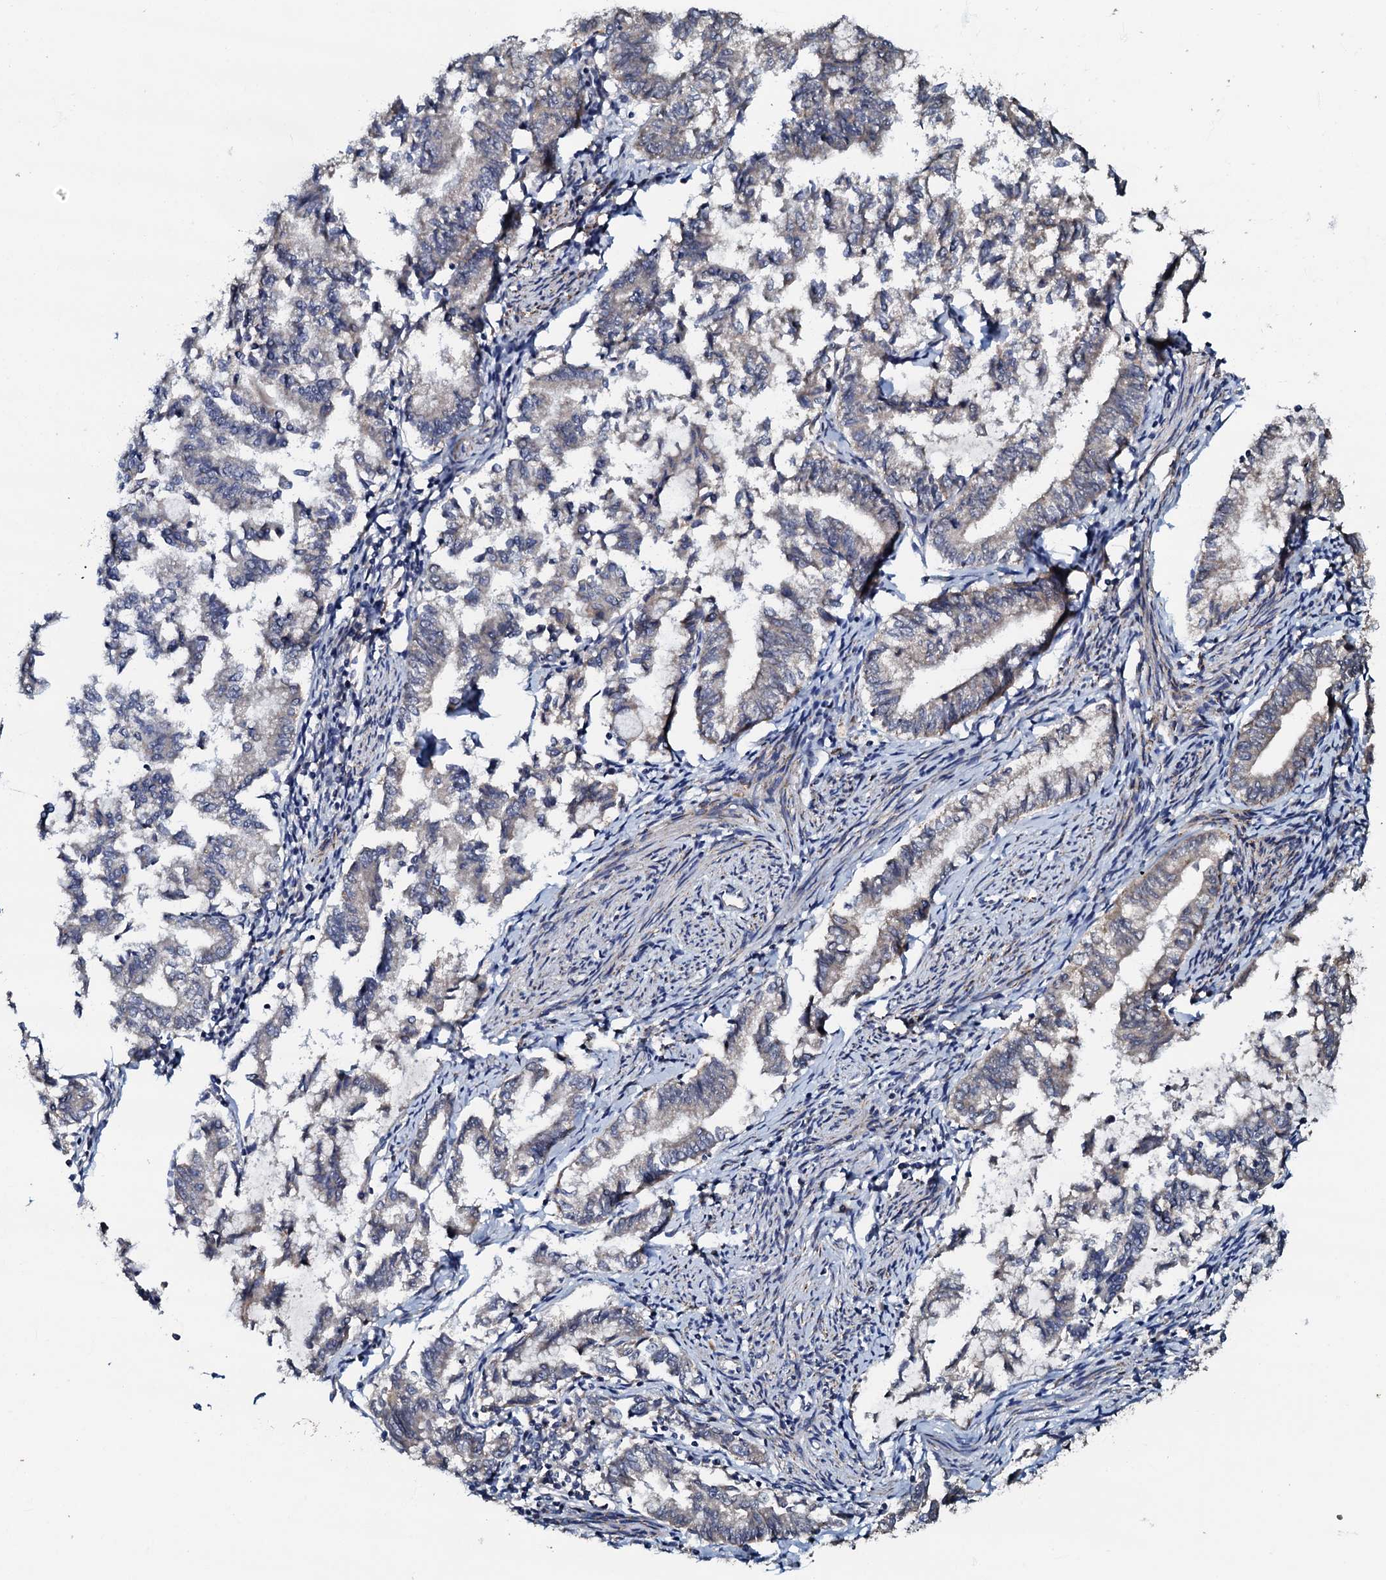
{"staining": {"intensity": "negative", "quantity": "none", "location": "none"}, "tissue": "endometrial cancer", "cell_type": "Tumor cells", "image_type": "cancer", "snomed": [{"axis": "morphology", "description": "Adenocarcinoma, NOS"}, {"axis": "topography", "description": "Endometrium"}], "caption": "Human endometrial cancer stained for a protein using immunohistochemistry exhibits no positivity in tumor cells.", "gene": "CPNE2", "patient": {"sex": "female", "age": 79}}